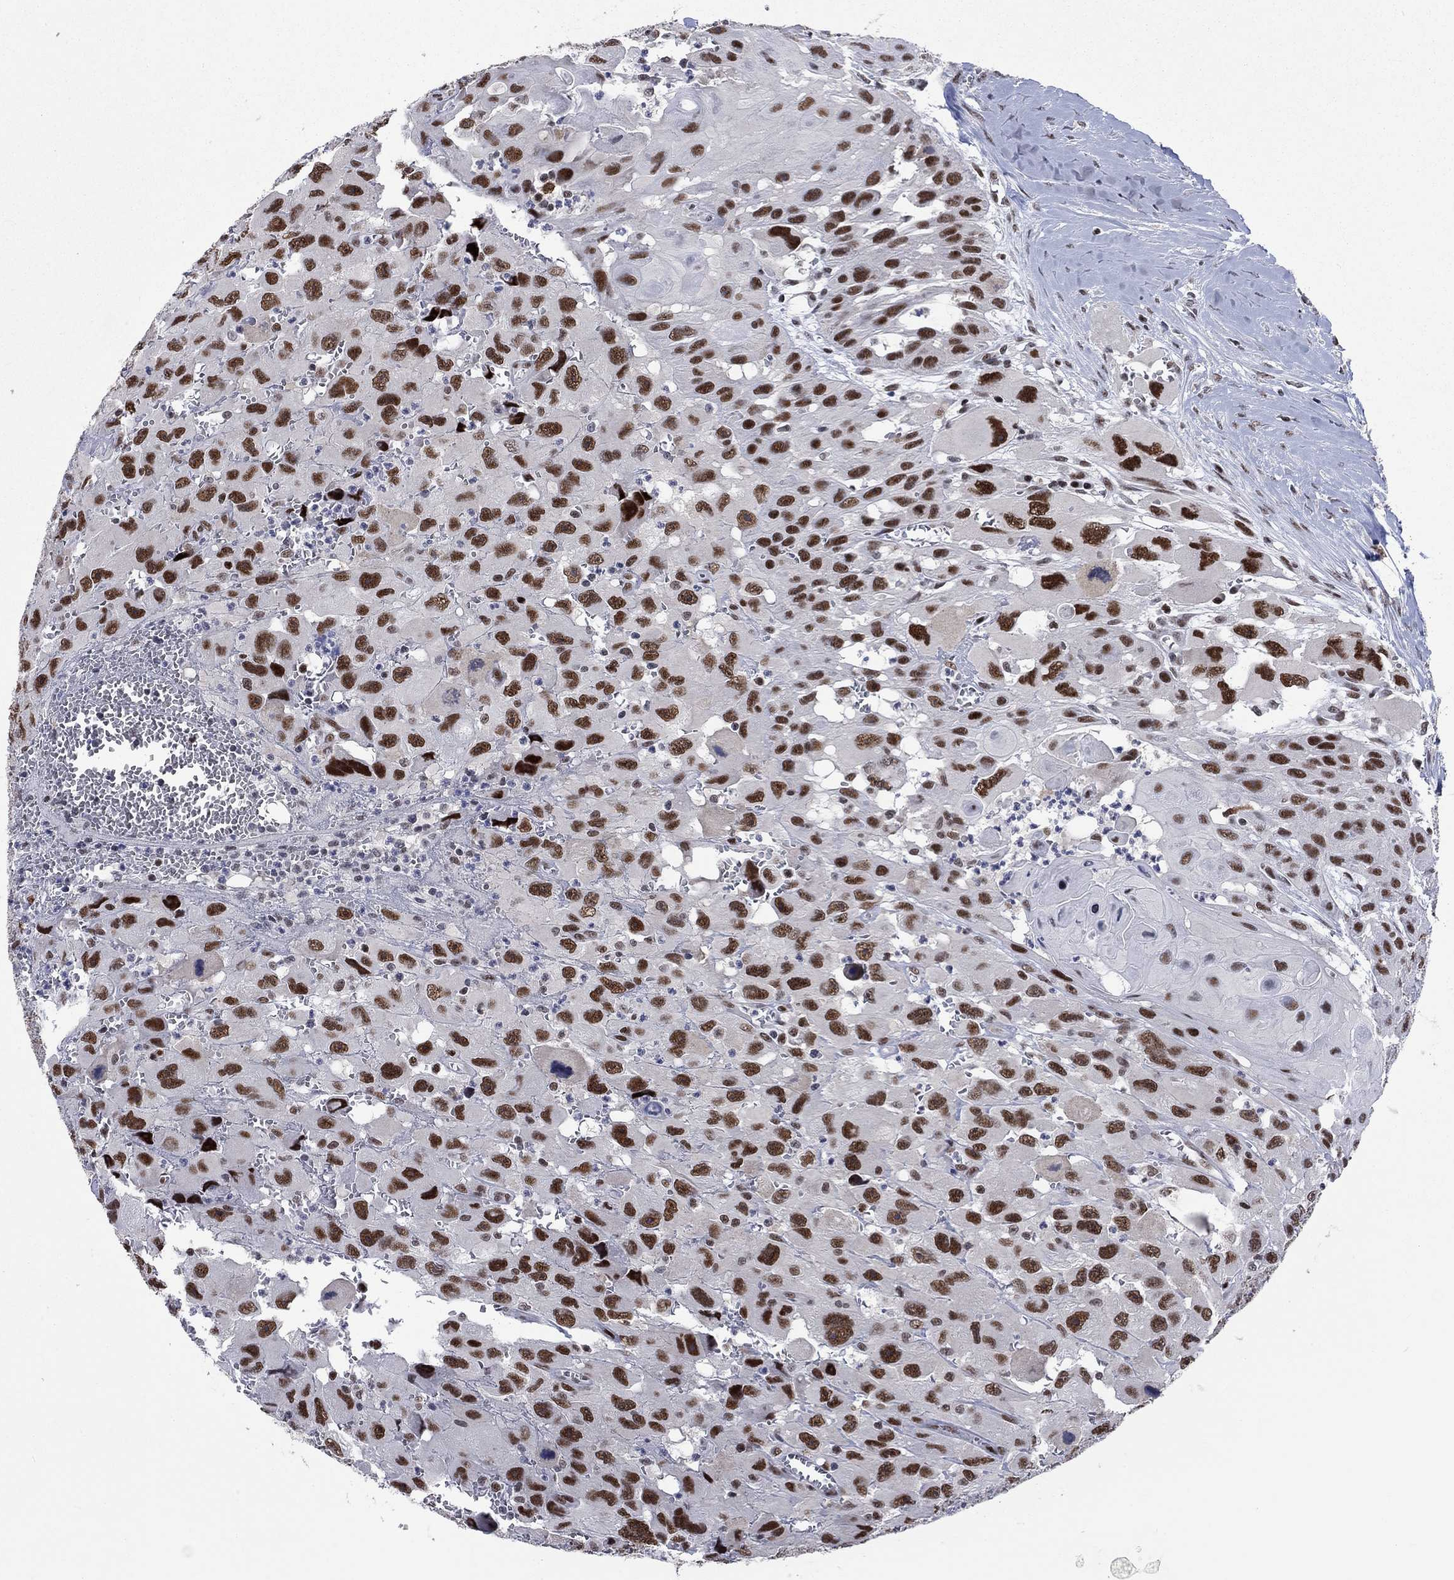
{"staining": {"intensity": "strong", "quantity": ">75%", "location": "nuclear"}, "tissue": "head and neck cancer", "cell_type": "Tumor cells", "image_type": "cancer", "snomed": [{"axis": "morphology", "description": "Squamous cell carcinoma, NOS"}, {"axis": "morphology", "description": "Squamous cell carcinoma, metastatic, NOS"}, {"axis": "topography", "description": "Oral tissue"}, {"axis": "topography", "description": "Head-Neck"}], "caption": "Immunohistochemistry micrograph of head and neck metastatic squamous cell carcinoma stained for a protein (brown), which shows high levels of strong nuclear staining in about >75% of tumor cells.", "gene": "HCFC1", "patient": {"sex": "female", "age": 85}}